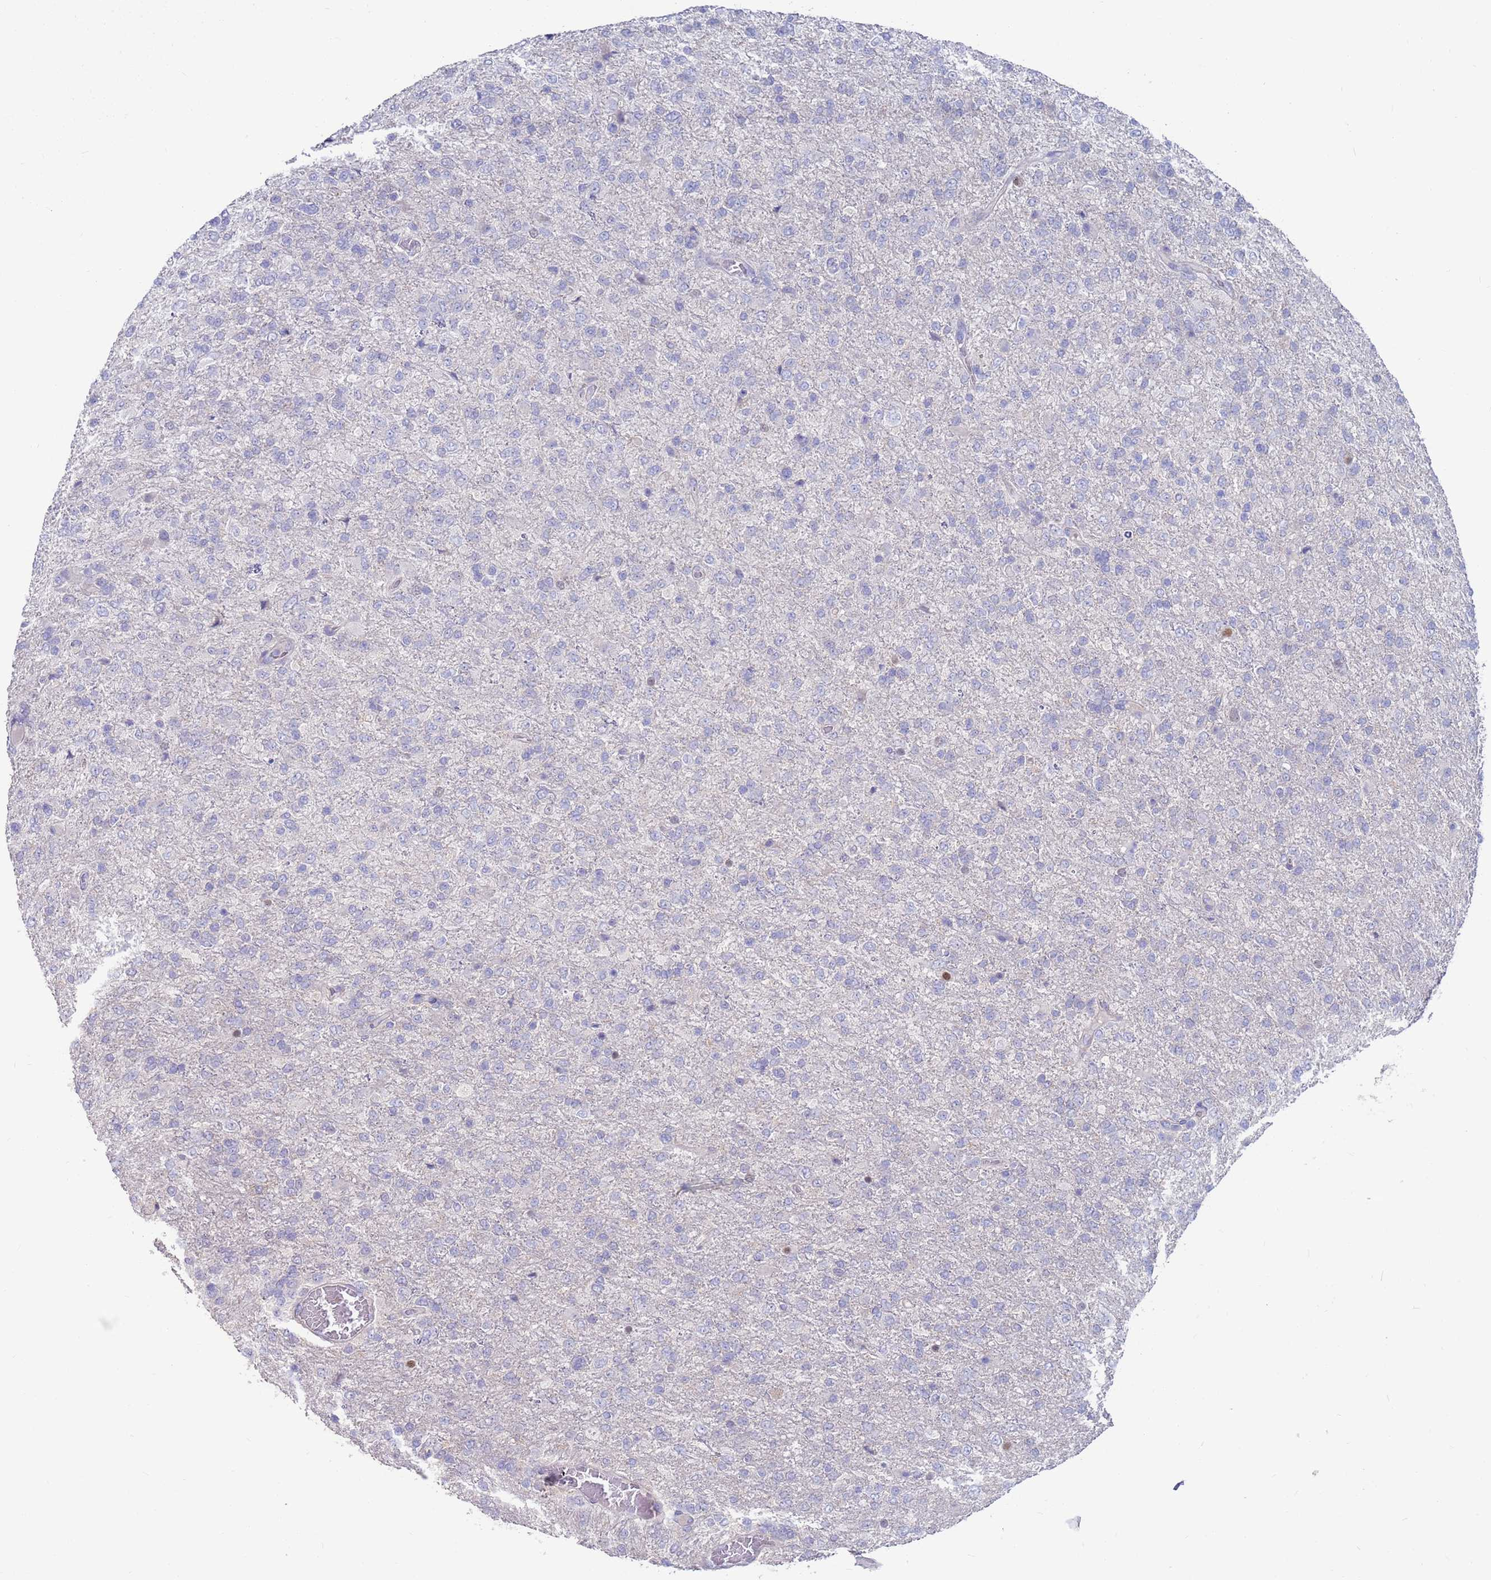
{"staining": {"intensity": "moderate", "quantity": "<25%", "location": "nuclear"}, "tissue": "glioma", "cell_type": "Tumor cells", "image_type": "cancer", "snomed": [{"axis": "morphology", "description": "Glioma, malignant, High grade"}, {"axis": "topography", "description": "Brain"}], "caption": "Immunohistochemical staining of human glioma shows low levels of moderate nuclear protein expression in about <25% of tumor cells.", "gene": "KRTCAP3", "patient": {"sex": "female", "age": 74}}